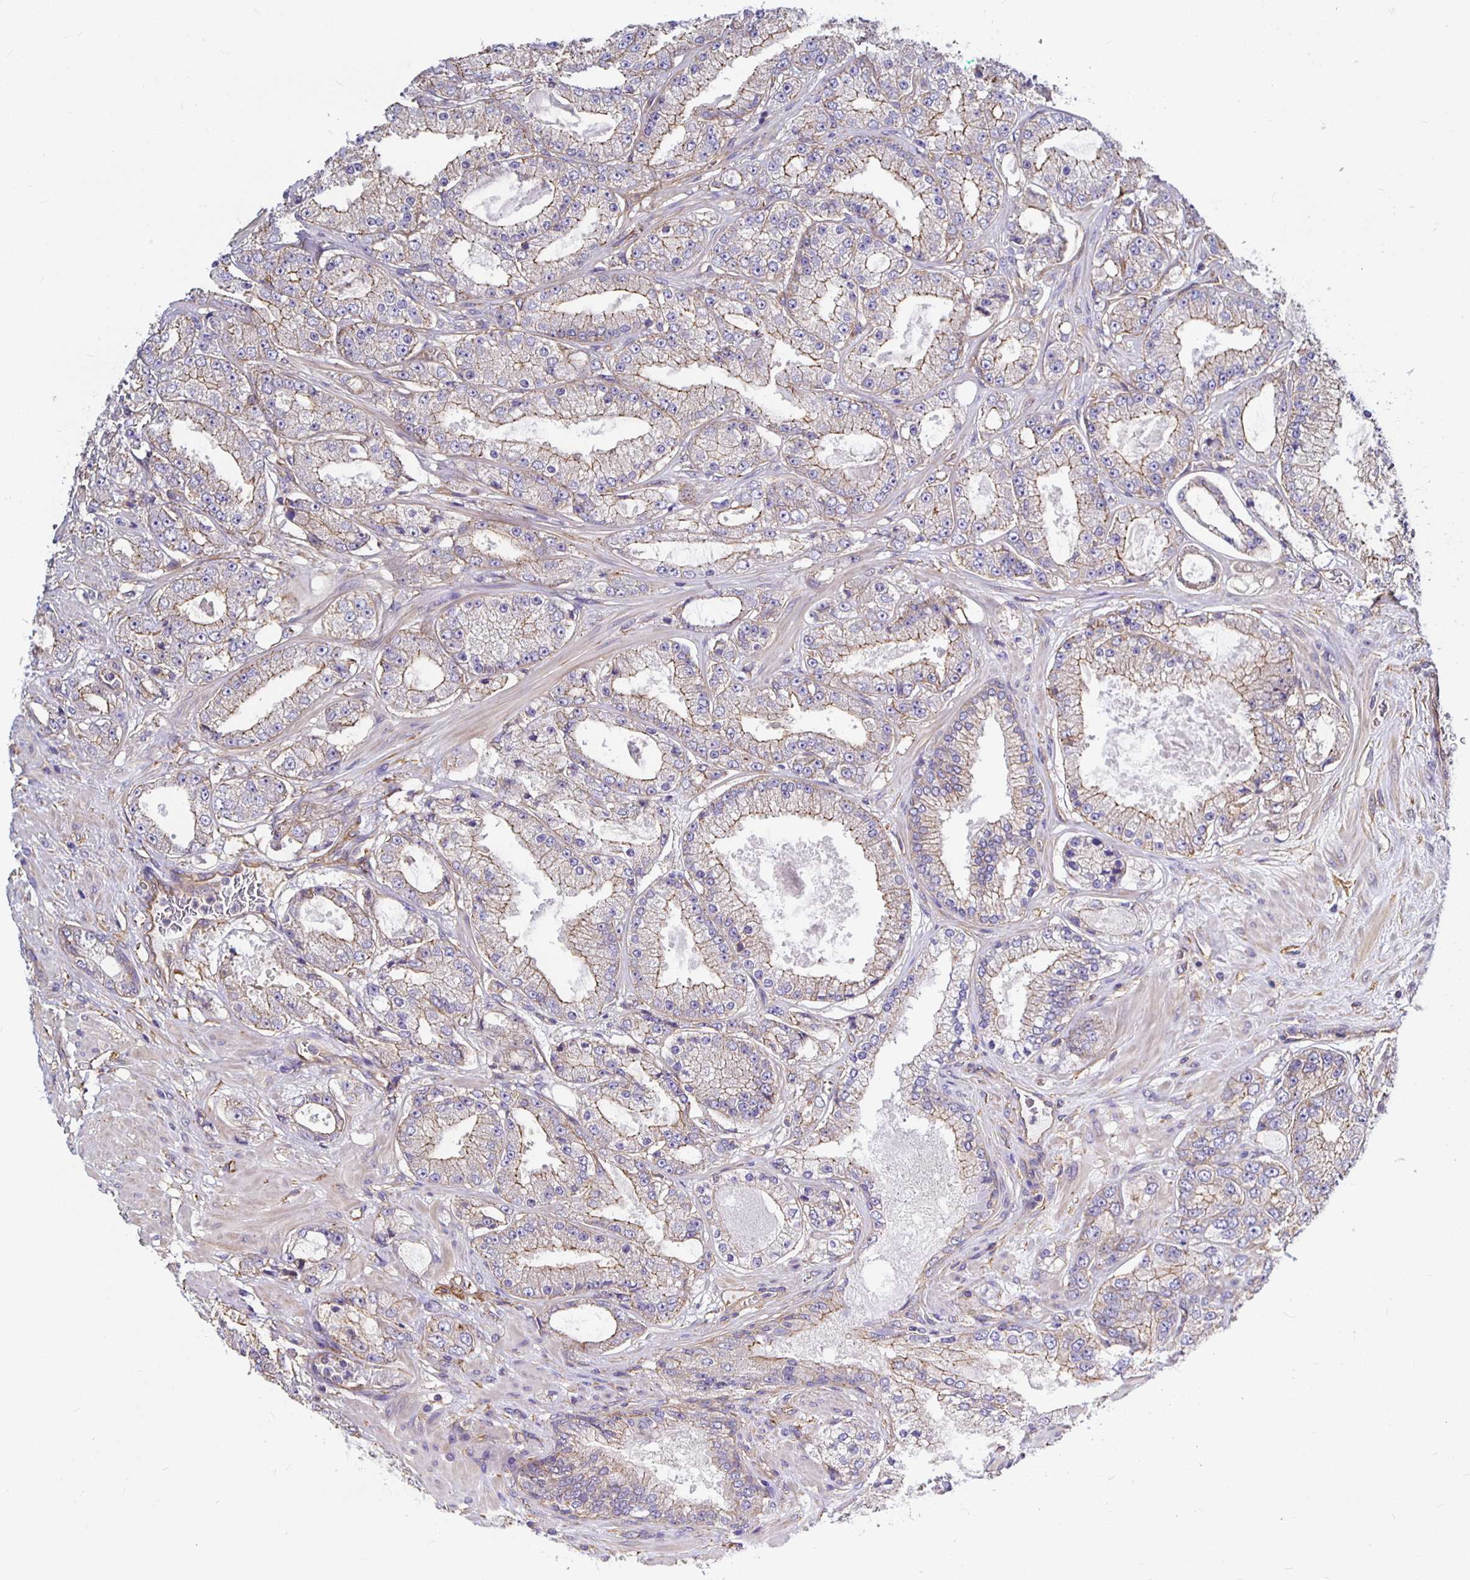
{"staining": {"intensity": "weak", "quantity": "25%-75%", "location": "cytoplasmic/membranous"}, "tissue": "prostate cancer", "cell_type": "Tumor cells", "image_type": "cancer", "snomed": [{"axis": "morphology", "description": "Normal tissue, NOS"}, {"axis": "morphology", "description": "Adenocarcinoma, High grade"}, {"axis": "topography", "description": "Prostate"}, {"axis": "topography", "description": "Peripheral nerve tissue"}], "caption": "Prostate cancer (high-grade adenocarcinoma) was stained to show a protein in brown. There is low levels of weak cytoplasmic/membranous expression in about 25%-75% of tumor cells.", "gene": "ARHGEF39", "patient": {"sex": "male", "age": 68}}